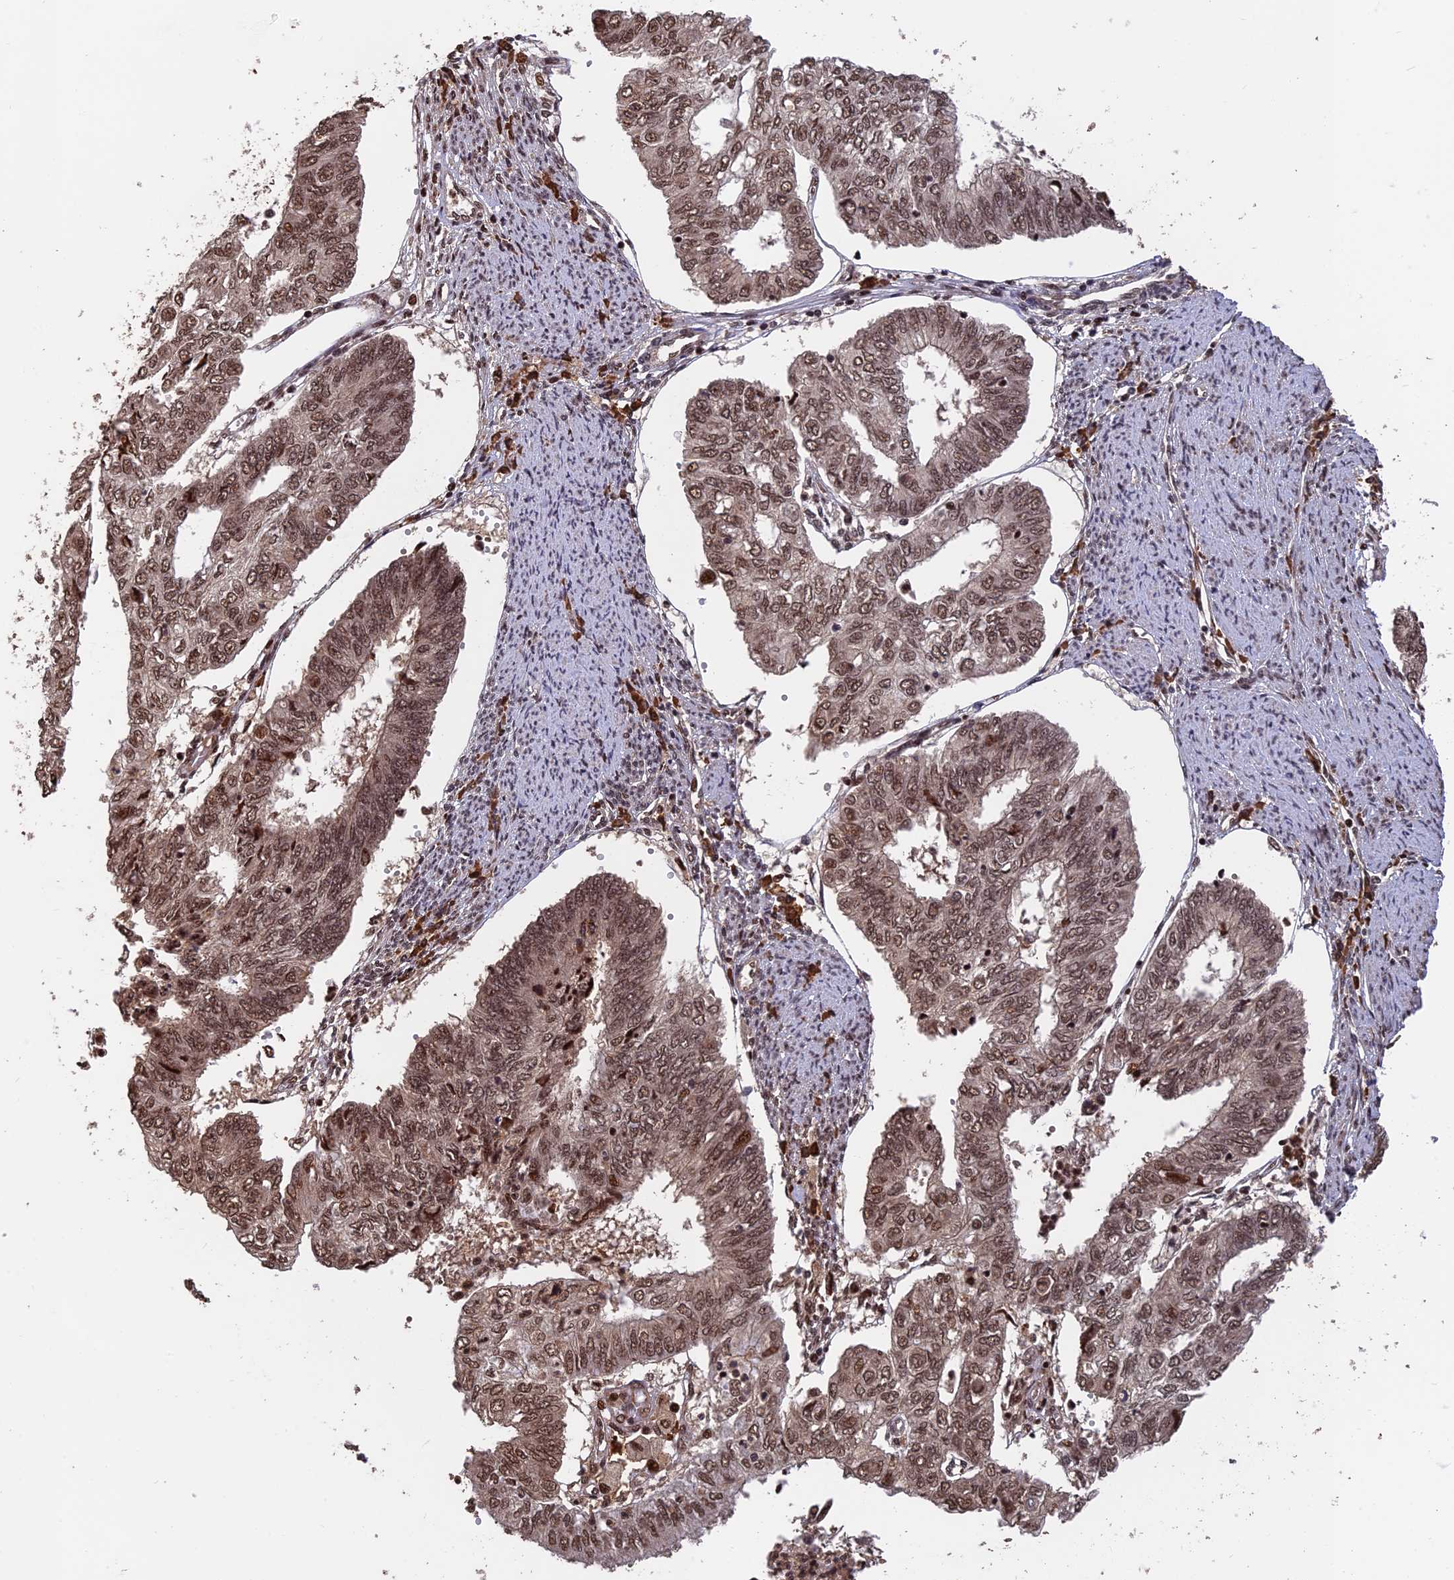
{"staining": {"intensity": "moderate", "quantity": ">75%", "location": "nuclear"}, "tissue": "endometrial cancer", "cell_type": "Tumor cells", "image_type": "cancer", "snomed": [{"axis": "morphology", "description": "Adenocarcinoma, NOS"}, {"axis": "topography", "description": "Endometrium"}], "caption": "A brown stain labels moderate nuclear staining of a protein in human adenocarcinoma (endometrial) tumor cells.", "gene": "OSBPL1A", "patient": {"sex": "female", "age": 68}}